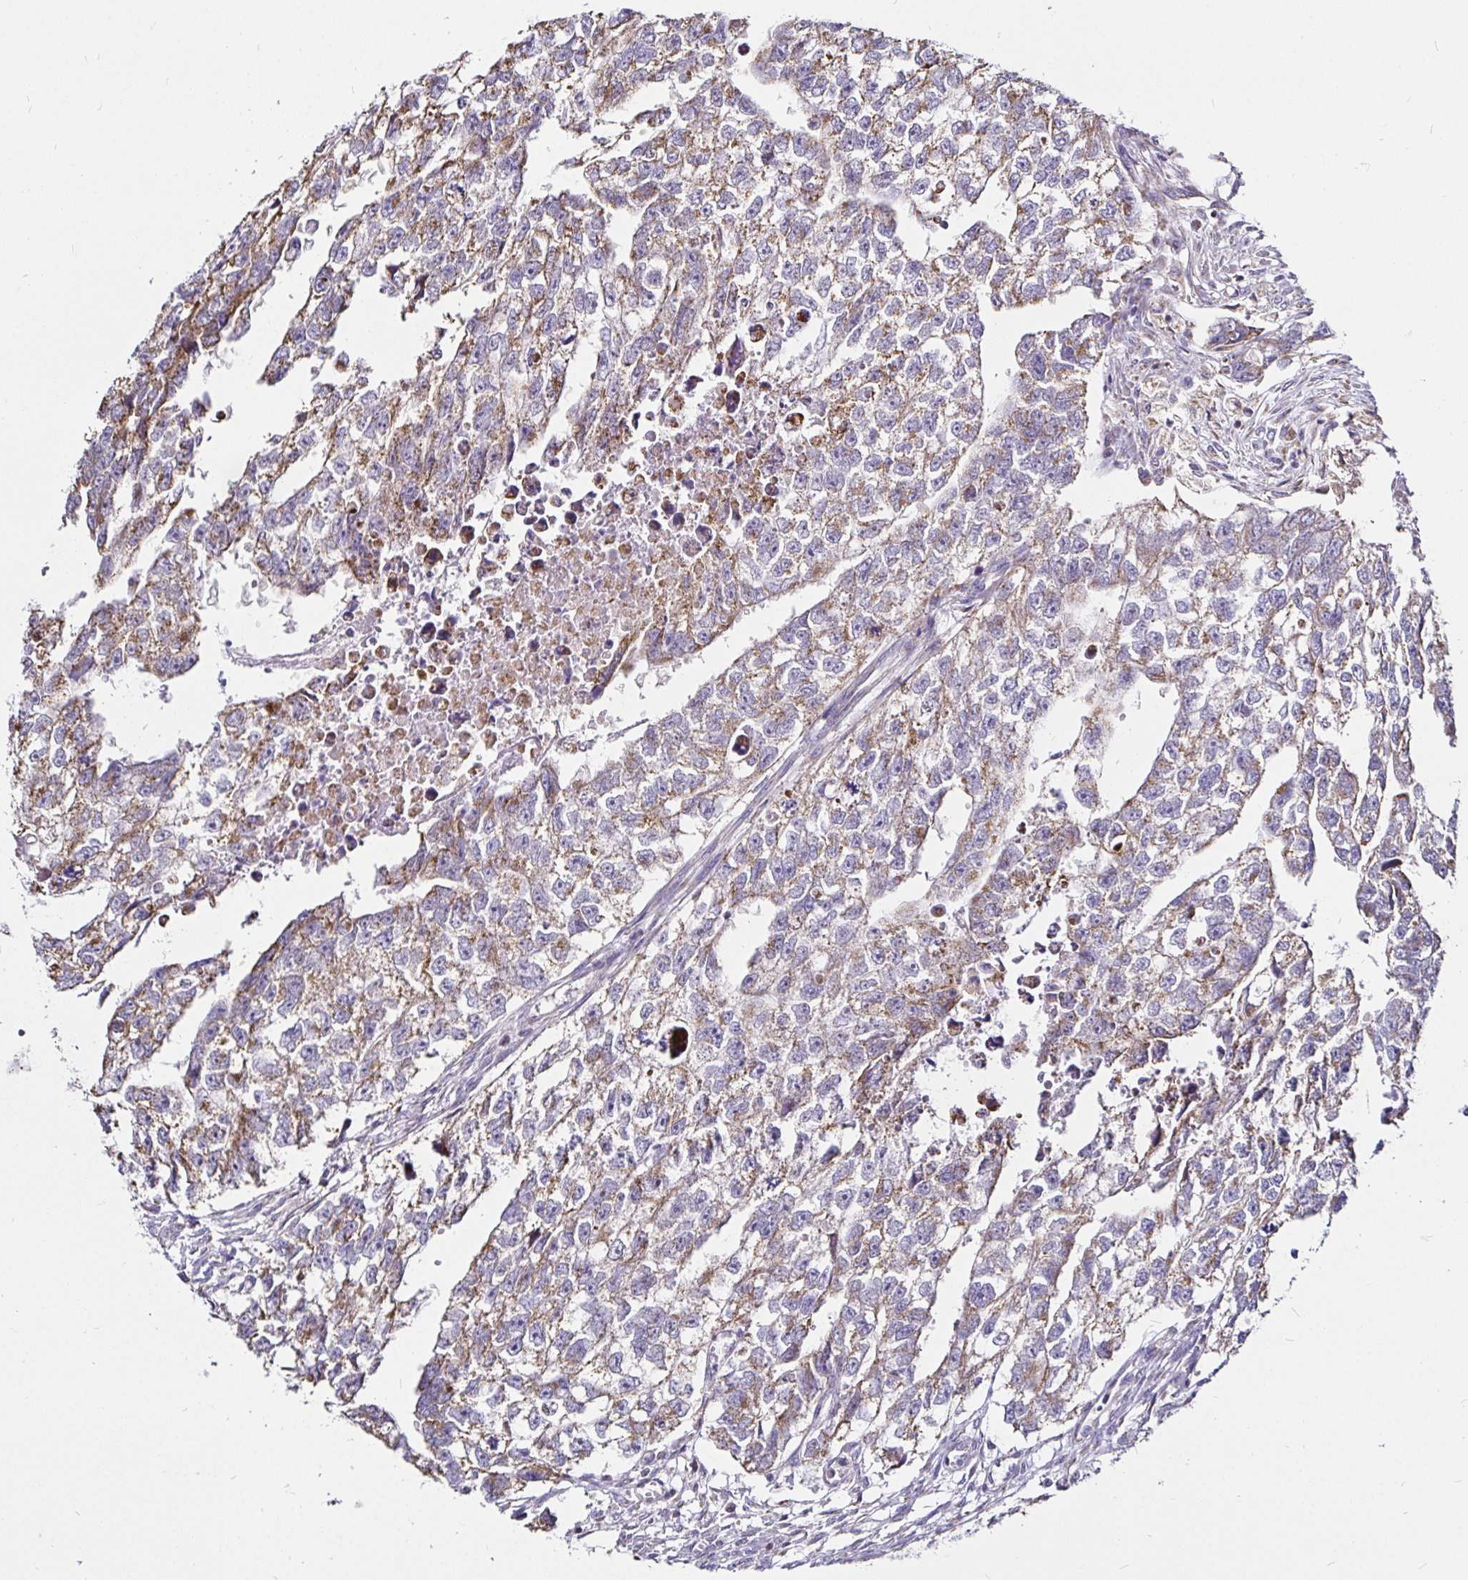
{"staining": {"intensity": "weak", "quantity": "25%-75%", "location": "cytoplasmic/membranous"}, "tissue": "testis cancer", "cell_type": "Tumor cells", "image_type": "cancer", "snomed": [{"axis": "morphology", "description": "Carcinoma, Embryonal, NOS"}, {"axis": "morphology", "description": "Teratoma, malignant, NOS"}, {"axis": "topography", "description": "Testis"}], "caption": "Tumor cells show weak cytoplasmic/membranous staining in about 25%-75% of cells in testis cancer.", "gene": "PGAM2", "patient": {"sex": "male", "age": 44}}